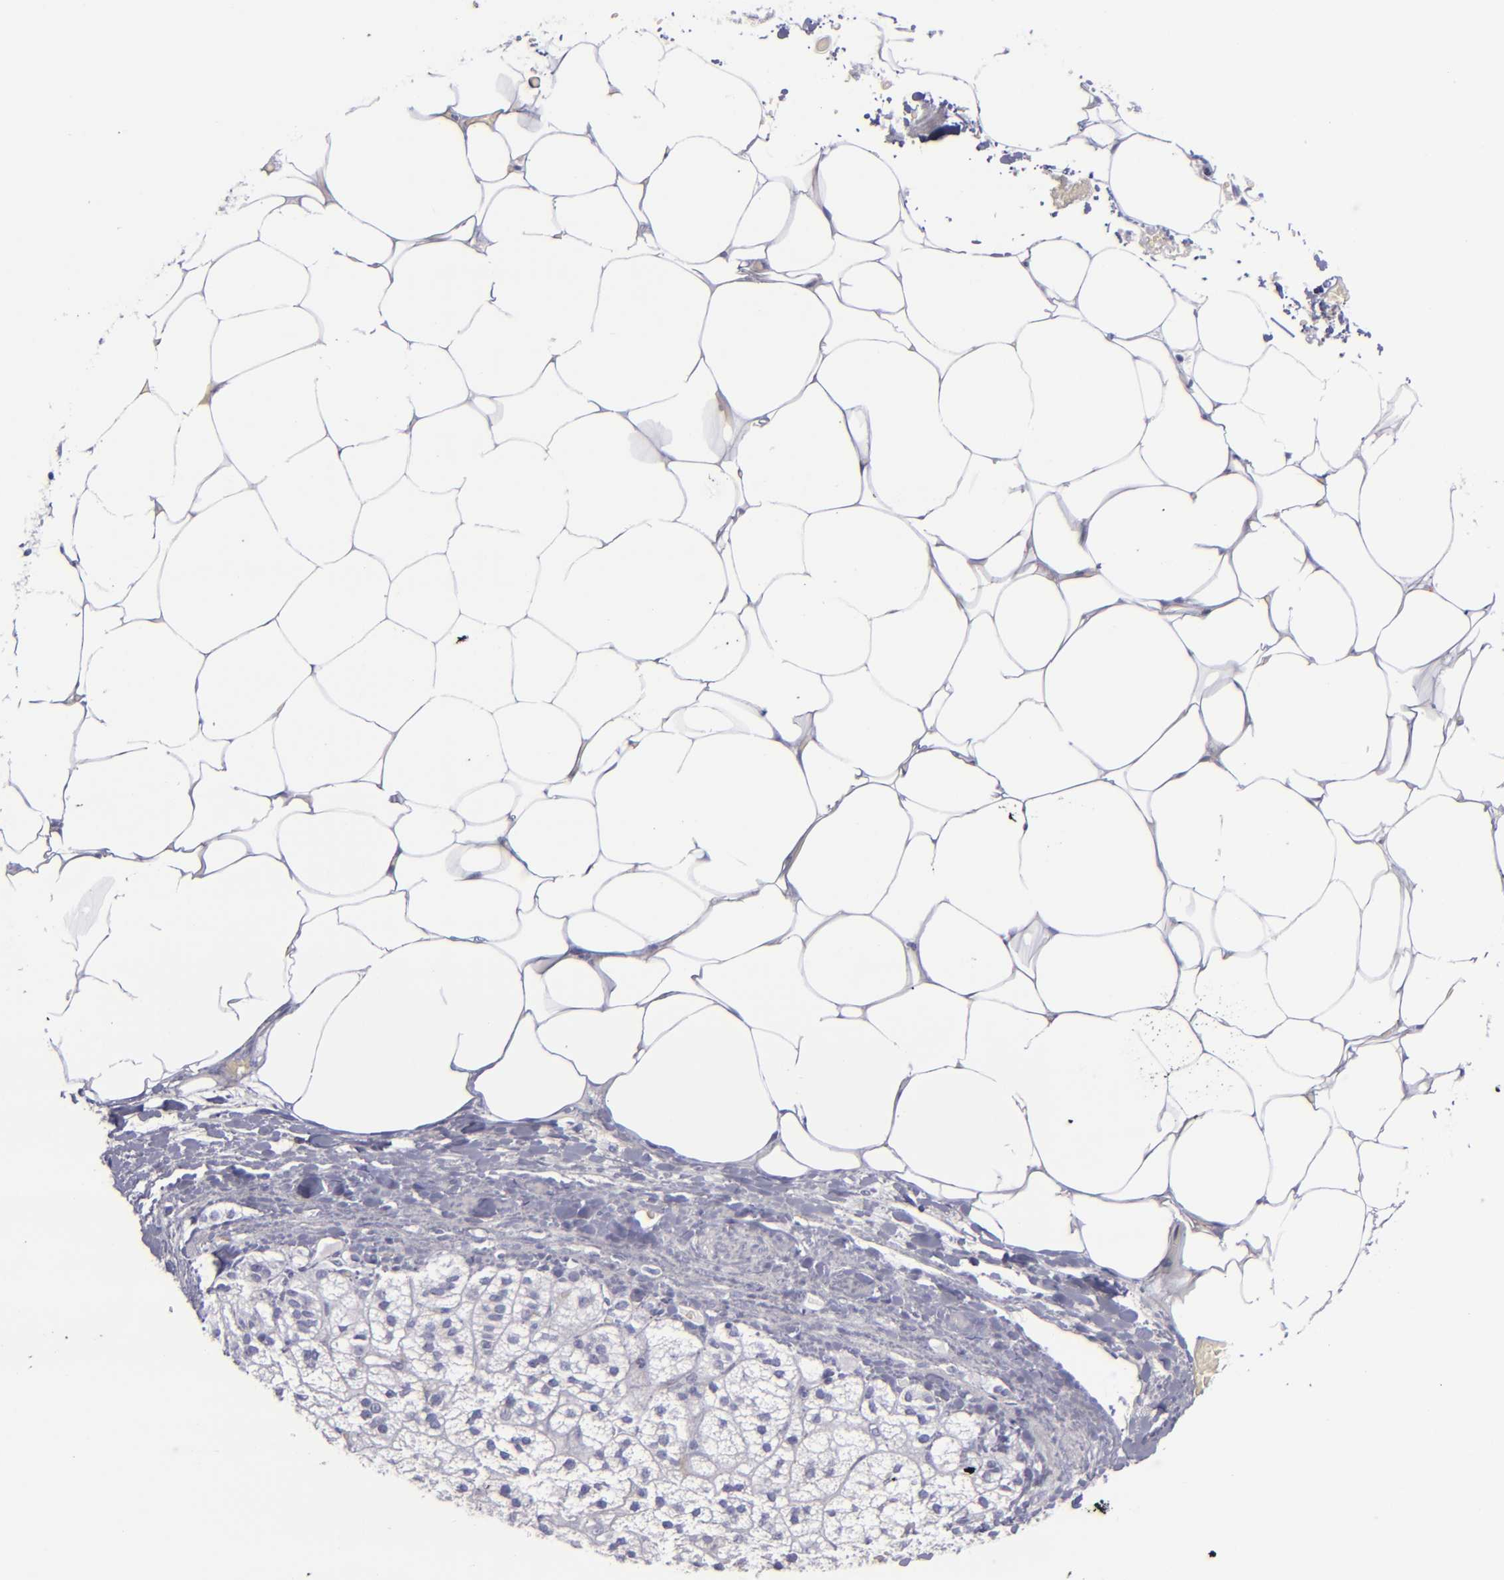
{"staining": {"intensity": "negative", "quantity": "none", "location": "none"}, "tissue": "adrenal gland", "cell_type": "Glandular cells", "image_type": "normal", "snomed": [{"axis": "morphology", "description": "Normal tissue, NOS"}, {"axis": "topography", "description": "Adrenal gland"}], "caption": "DAB (3,3'-diaminobenzidine) immunohistochemical staining of benign human adrenal gland demonstrates no significant positivity in glandular cells. (DAB (3,3'-diaminobenzidine) immunohistochemistry visualized using brightfield microscopy, high magnification).", "gene": "CD2", "patient": {"sex": "male", "age": 35}}